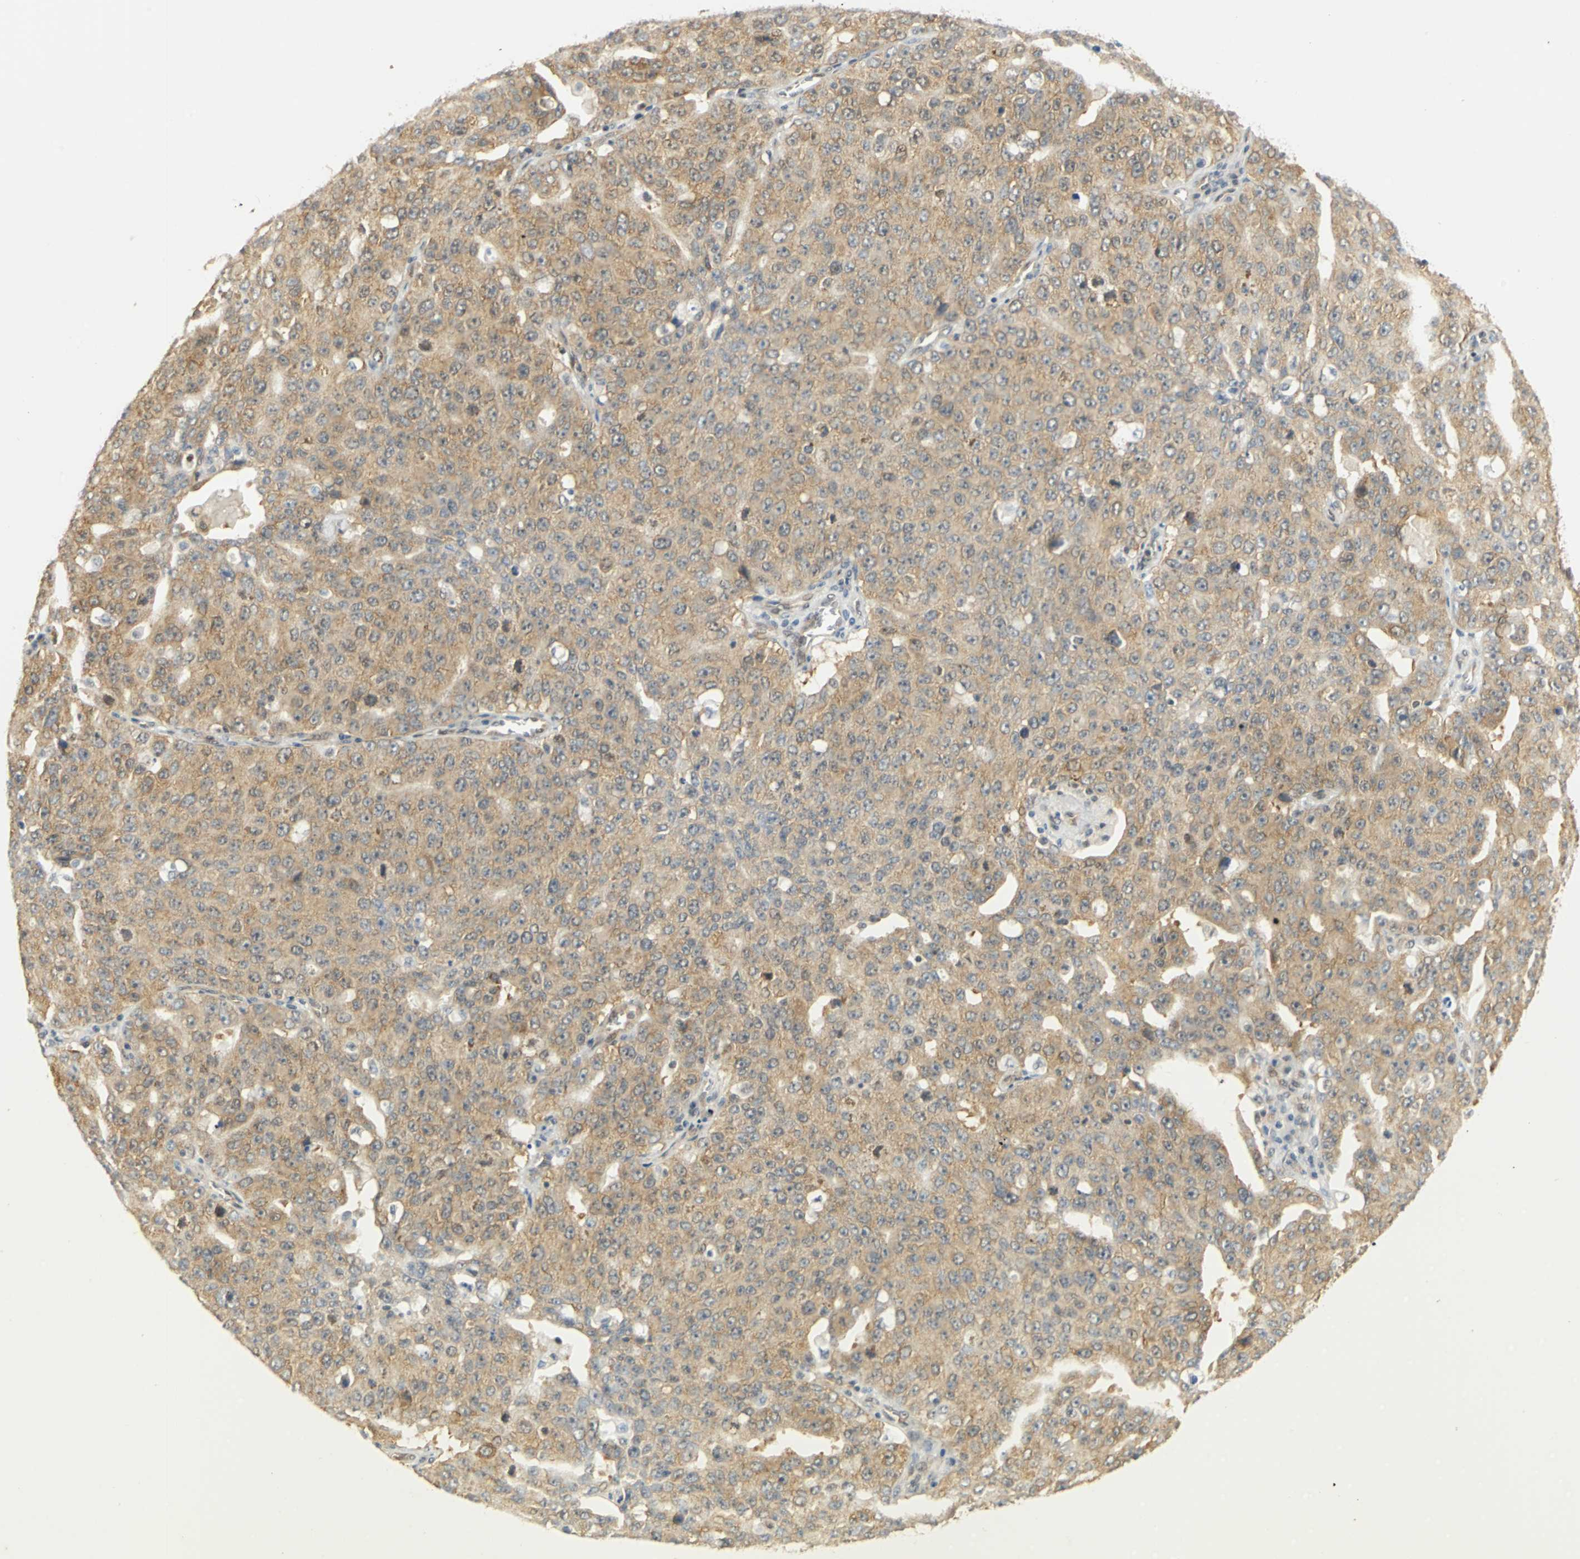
{"staining": {"intensity": "weak", "quantity": ">75%", "location": "cytoplasmic/membranous"}, "tissue": "ovarian cancer", "cell_type": "Tumor cells", "image_type": "cancer", "snomed": [{"axis": "morphology", "description": "Carcinoma, endometroid"}, {"axis": "topography", "description": "Ovary"}], "caption": "Endometroid carcinoma (ovarian) was stained to show a protein in brown. There is low levels of weak cytoplasmic/membranous expression in approximately >75% of tumor cells.", "gene": "DDX5", "patient": {"sex": "female", "age": 62}}